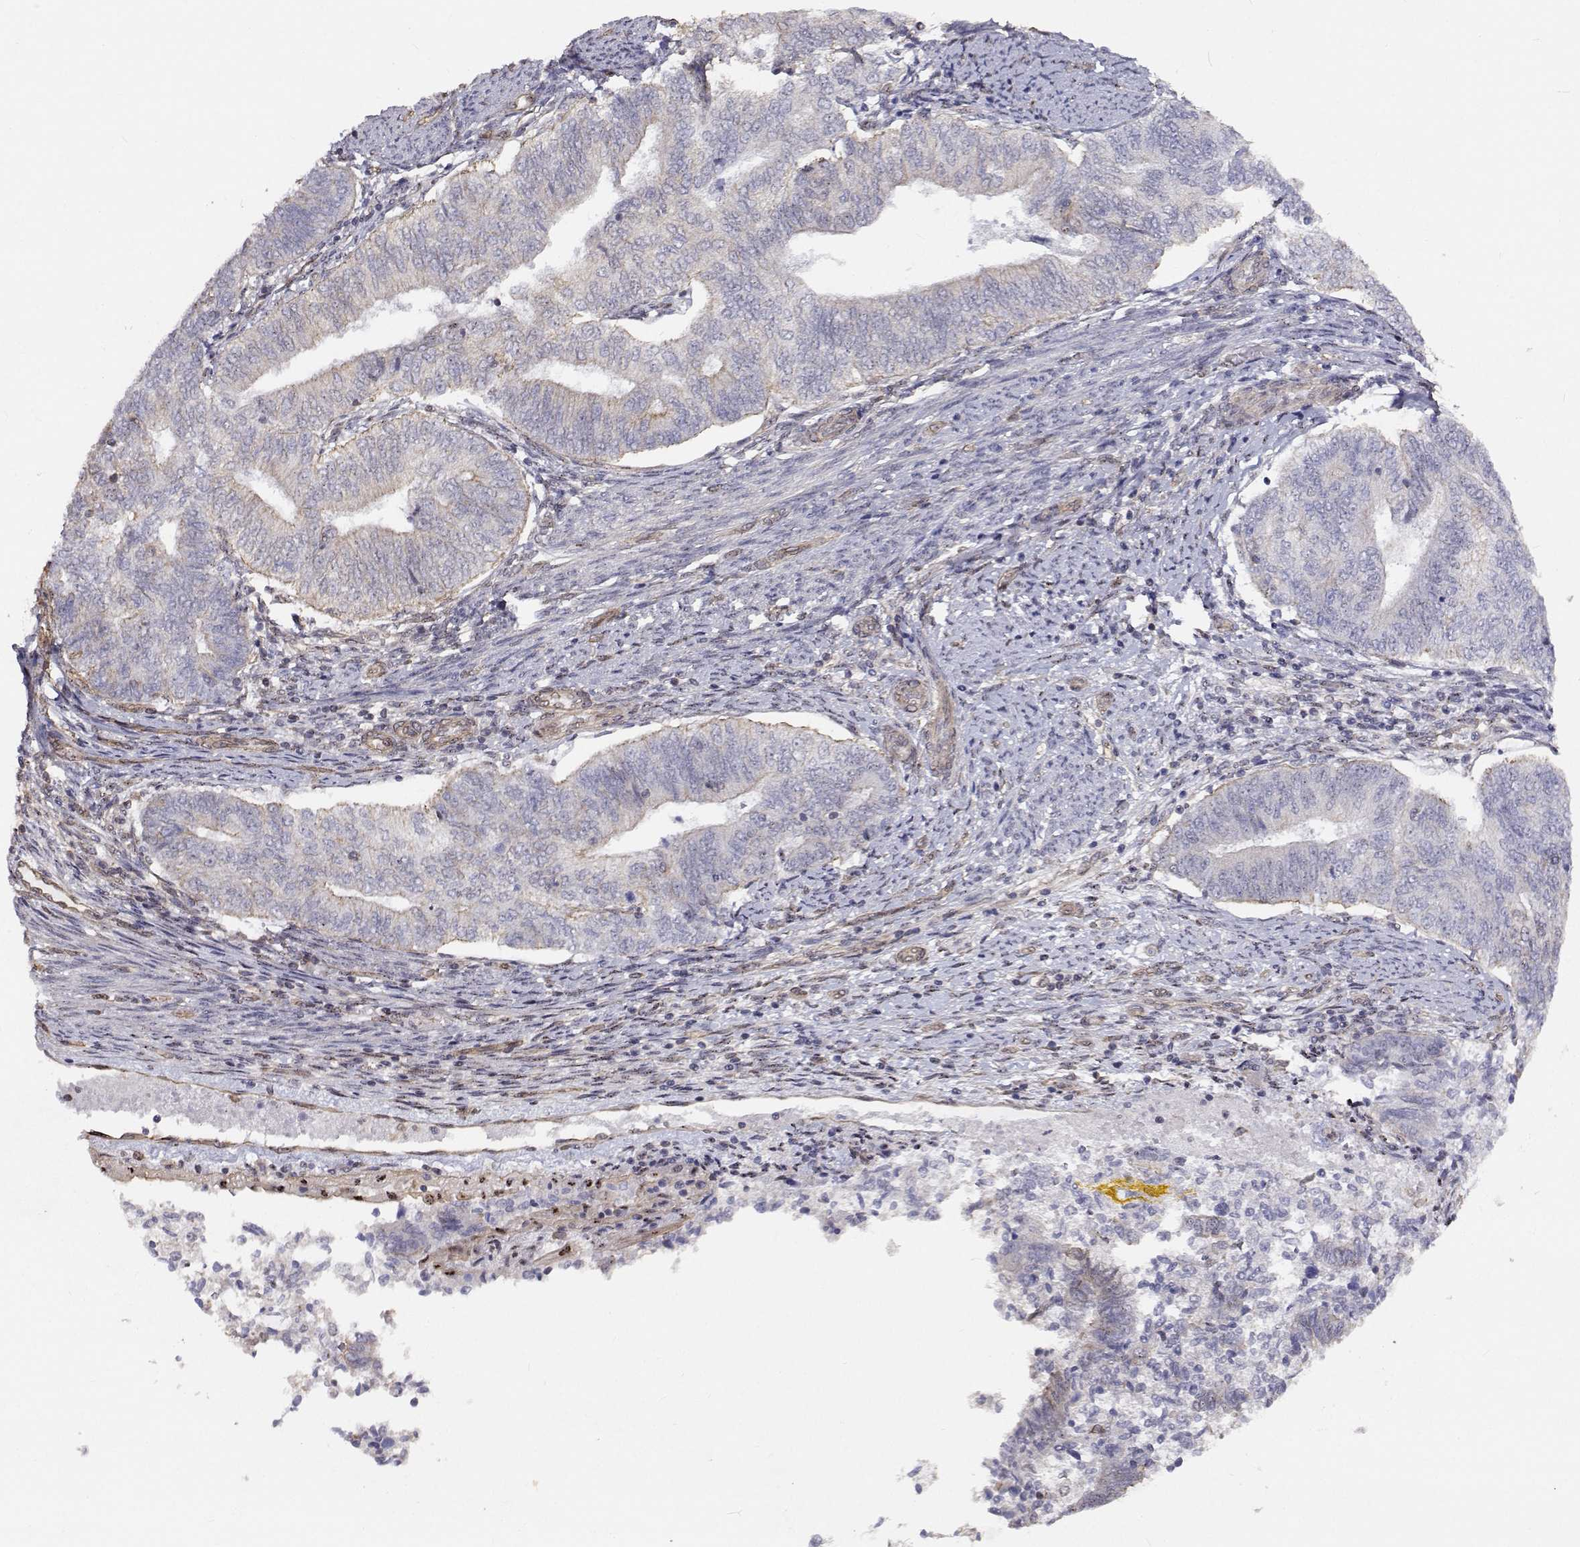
{"staining": {"intensity": "negative", "quantity": "none", "location": "none"}, "tissue": "endometrial cancer", "cell_type": "Tumor cells", "image_type": "cancer", "snomed": [{"axis": "morphology", "description": "Adenocarcinoma, NOS"}, {"axis": "topography", "description": "Endometrium"}], "caption": "Tumor cells show no significant protein staining in adenocarcinoma (endometrial).", "gene": "GSDMA", "patient": {"sex": "female", "age": 65}}